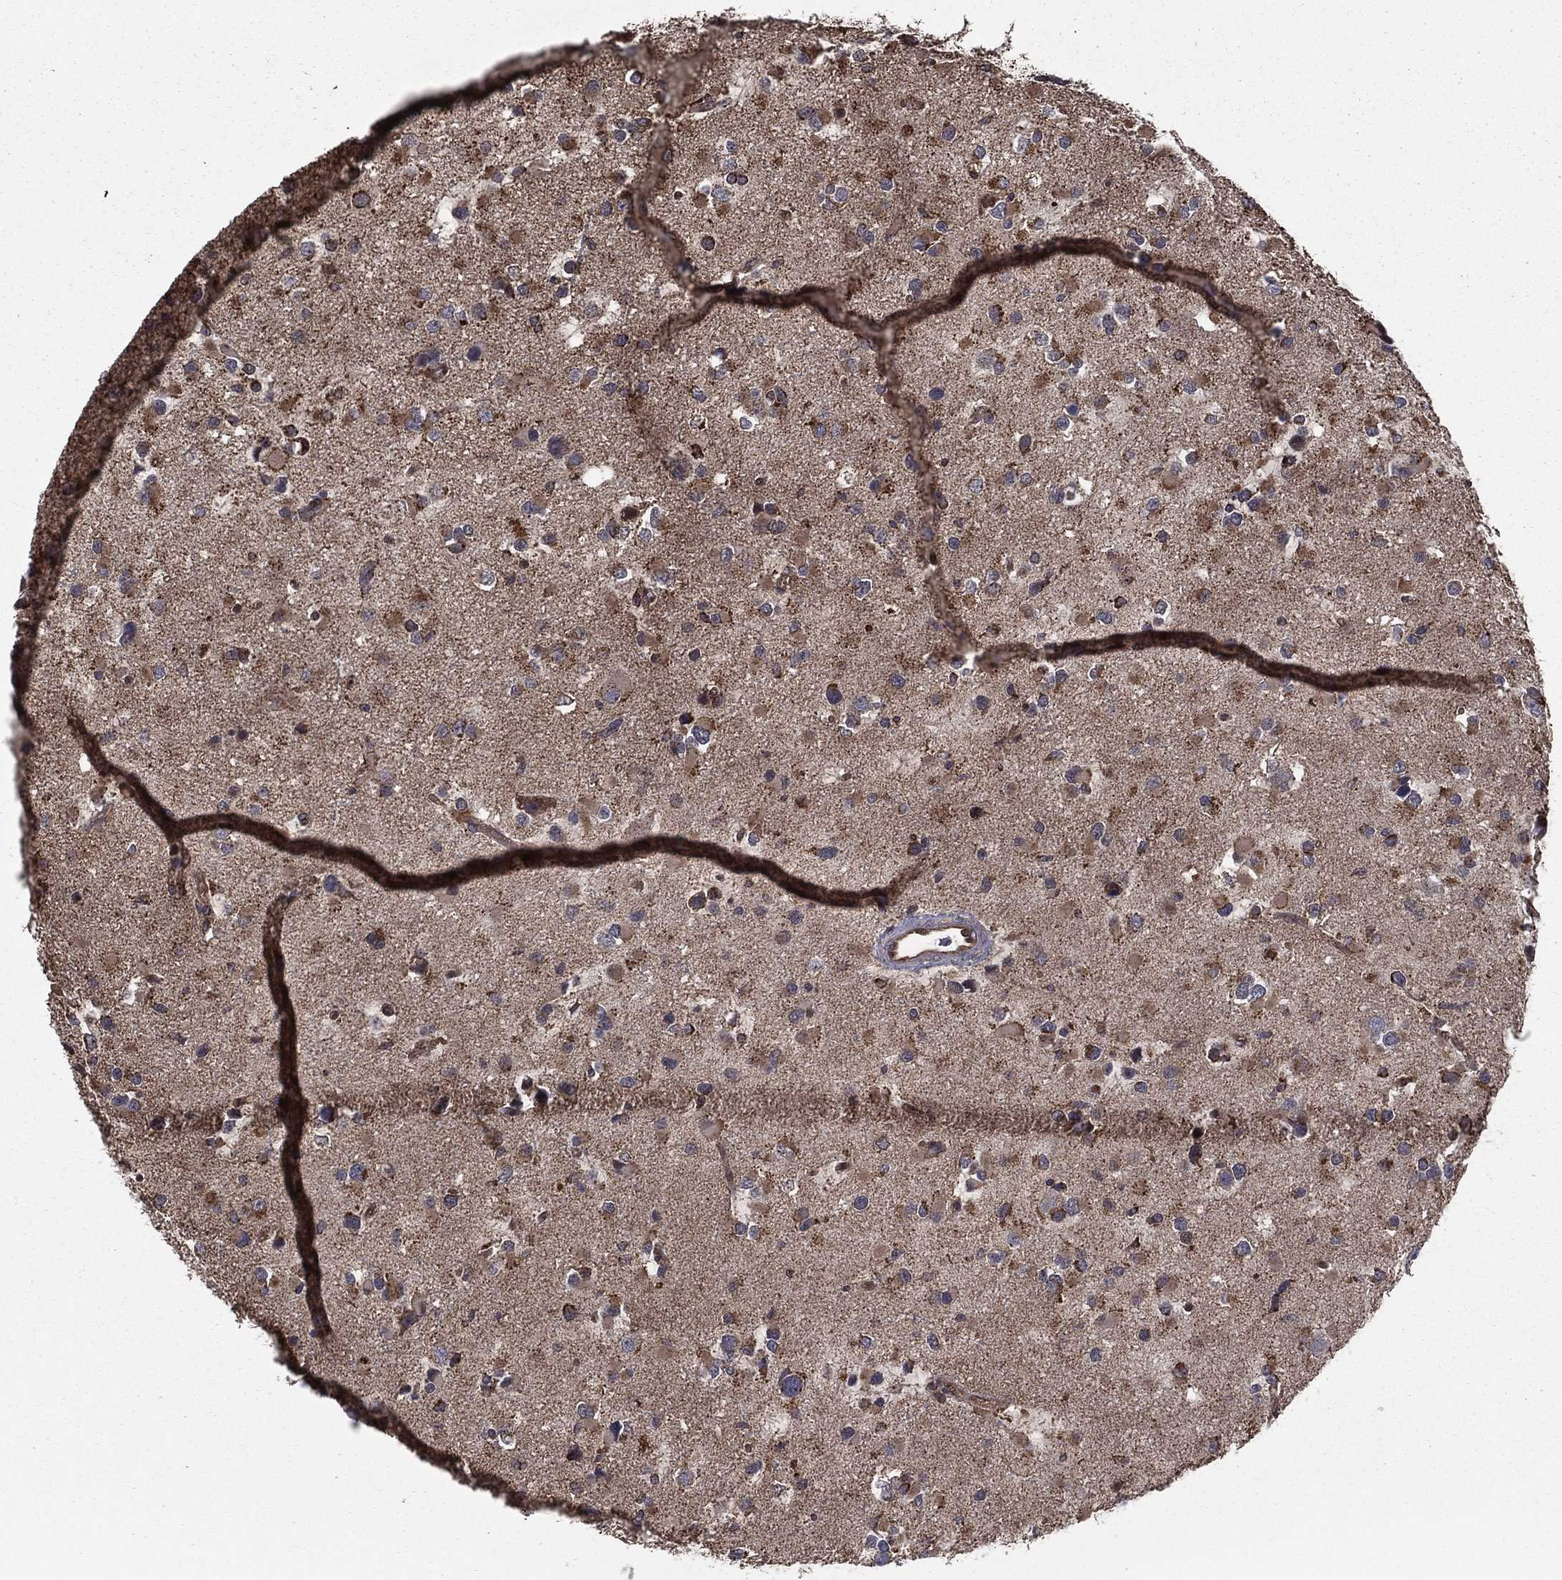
{"staining": {"intensity": "moderate", "quantity": "<25%", "location": "cytoplasmic/membranous"}, "tissue": "glioma", "cell_type": "Tumor cells", "image_type": "cancer", "snomed": [{"axis": "morphology", "description": "Glioma, malignant, Low grade"}, {"axis": "topography", "description": "Brain"}], "caption": "The immunohistochemical stain highlights moderate cytoplasmic/membranous positivity in tumor cells of malignant glioma (low-grade) tissue.", "gene": "RIGI", "patient": {"sex": "female", "age": 32}}